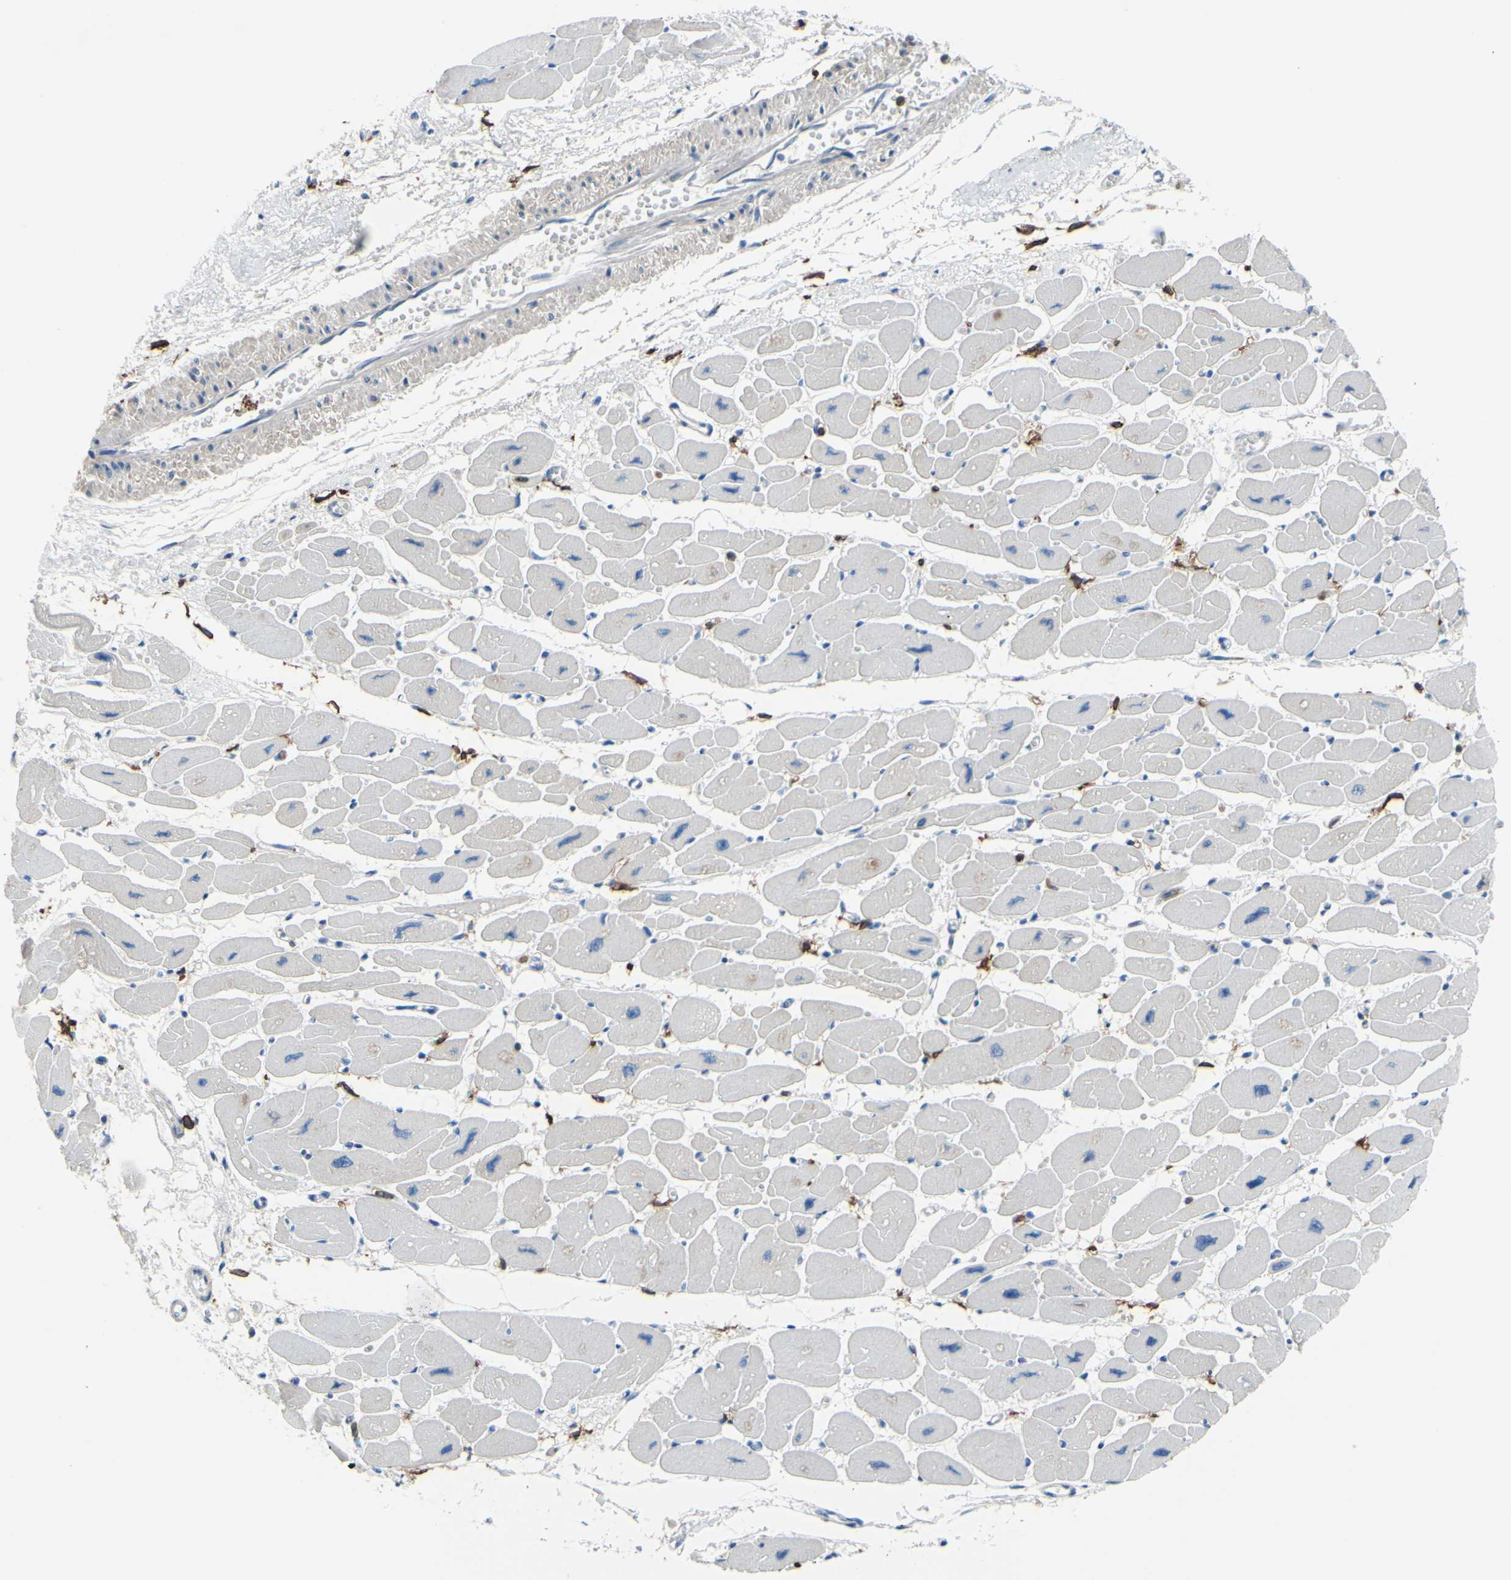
{"staining": {"intensity": "negative", "quantity": "none", "location": "none"}, "tissue": "heart muscle", "cell_type": "Cardiomyocytes", "image_type": "normal", "snomed": [{"axis": "morphology", "description": "Normal tissue, NOS"}, {"axis": "topography", "description": "Heart"}], "caption": "This is an immunohistochemistry histopathology image of normal heart muscle. There is no expression in cardiomyocytes.", "gene": "FCGR2A", "patient": {"sex": "female", "age": 54}}